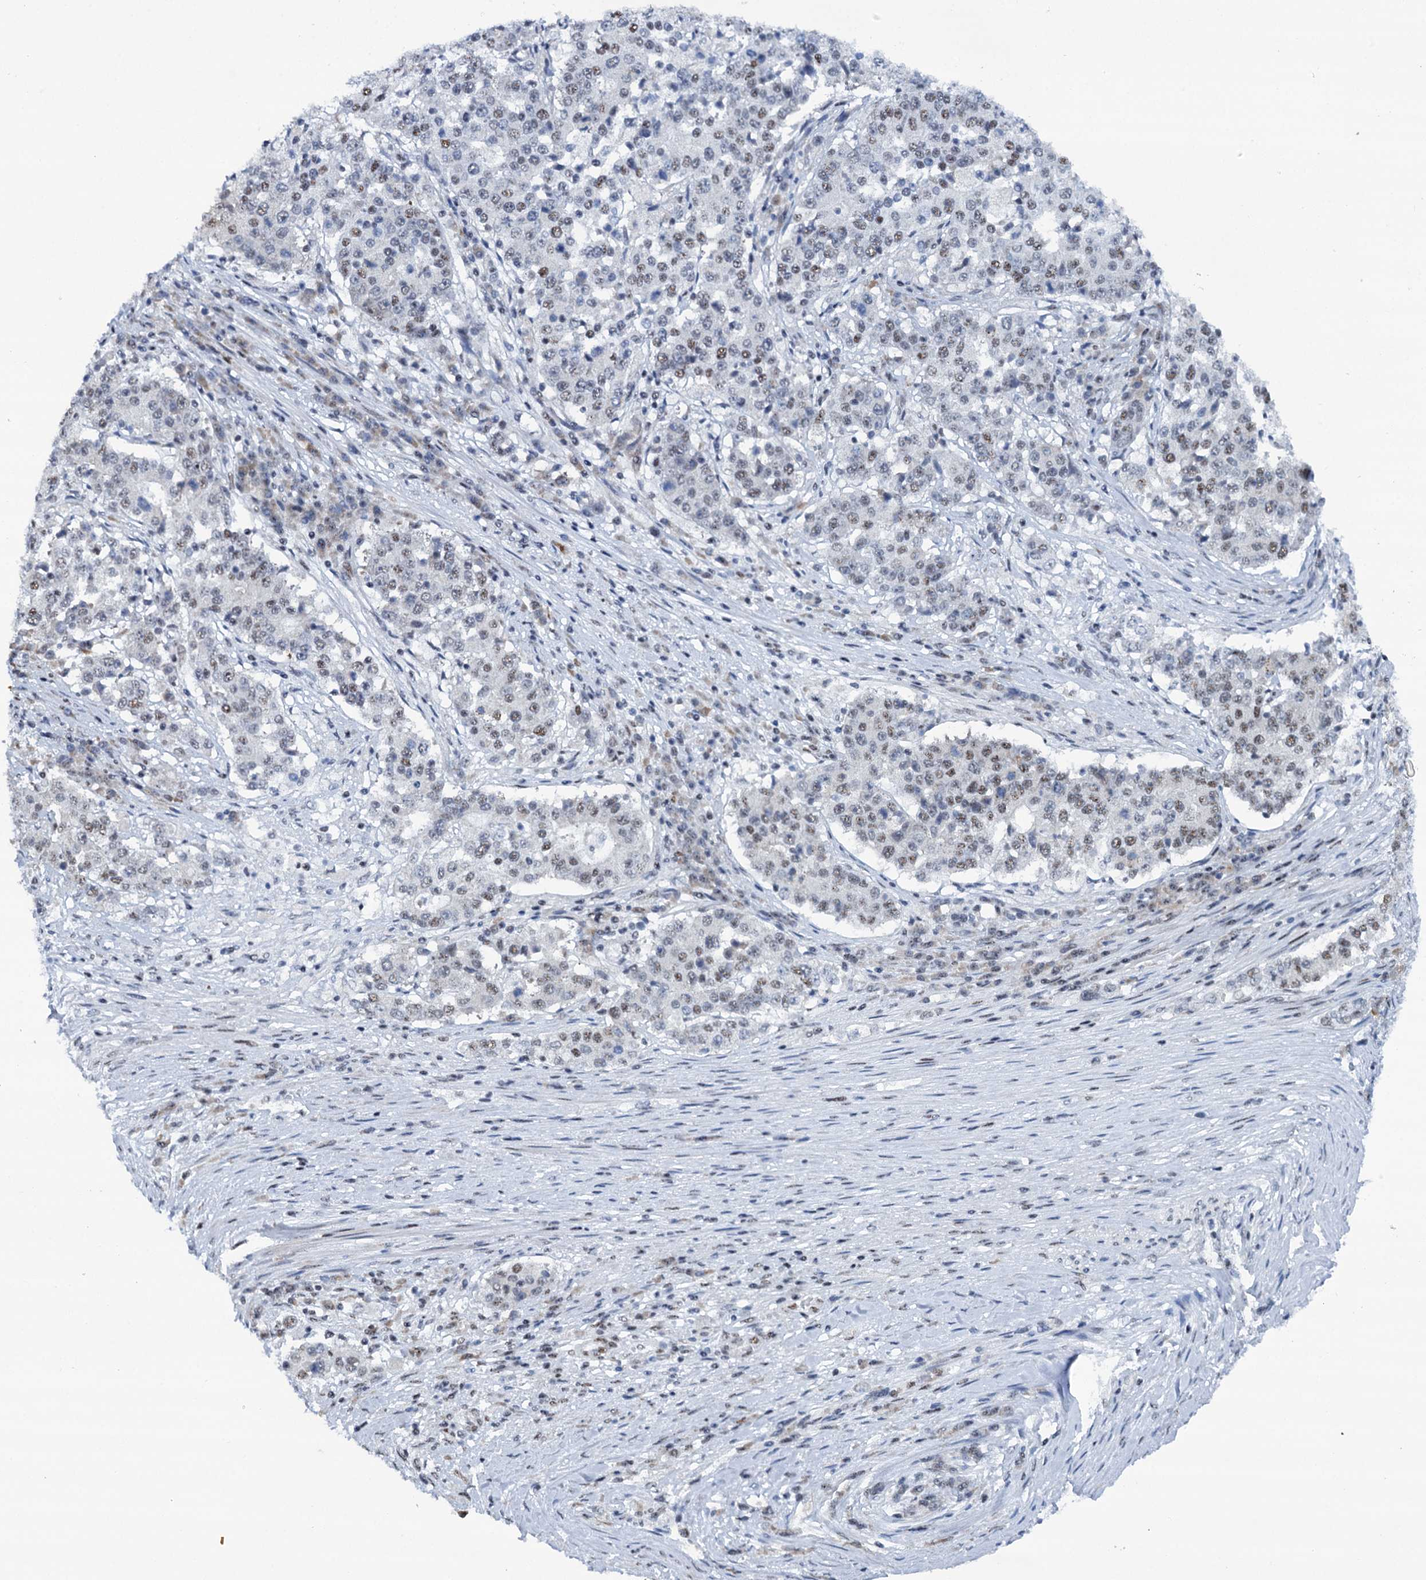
{"staining": {"intensity": "moderate", "quantity": "25%-75%", "location": "nuclear"}, "tissue": "stomach cancer", "cell_type": "Tumor cells", "image_type": "cancer", "snomed": [{"axis": "morphology", "description": "Adenocarcinoma, NOS"}, {"axis": "topography", "description": "Stomach"}], "caption": "The immunohistochemical stain highlights moderate nuclear staining in tumor cells of stomach cancer (adenocarcinoma) tissue.", "gene": "SREK1", "patient": {"sex": "male", "age": 59}}